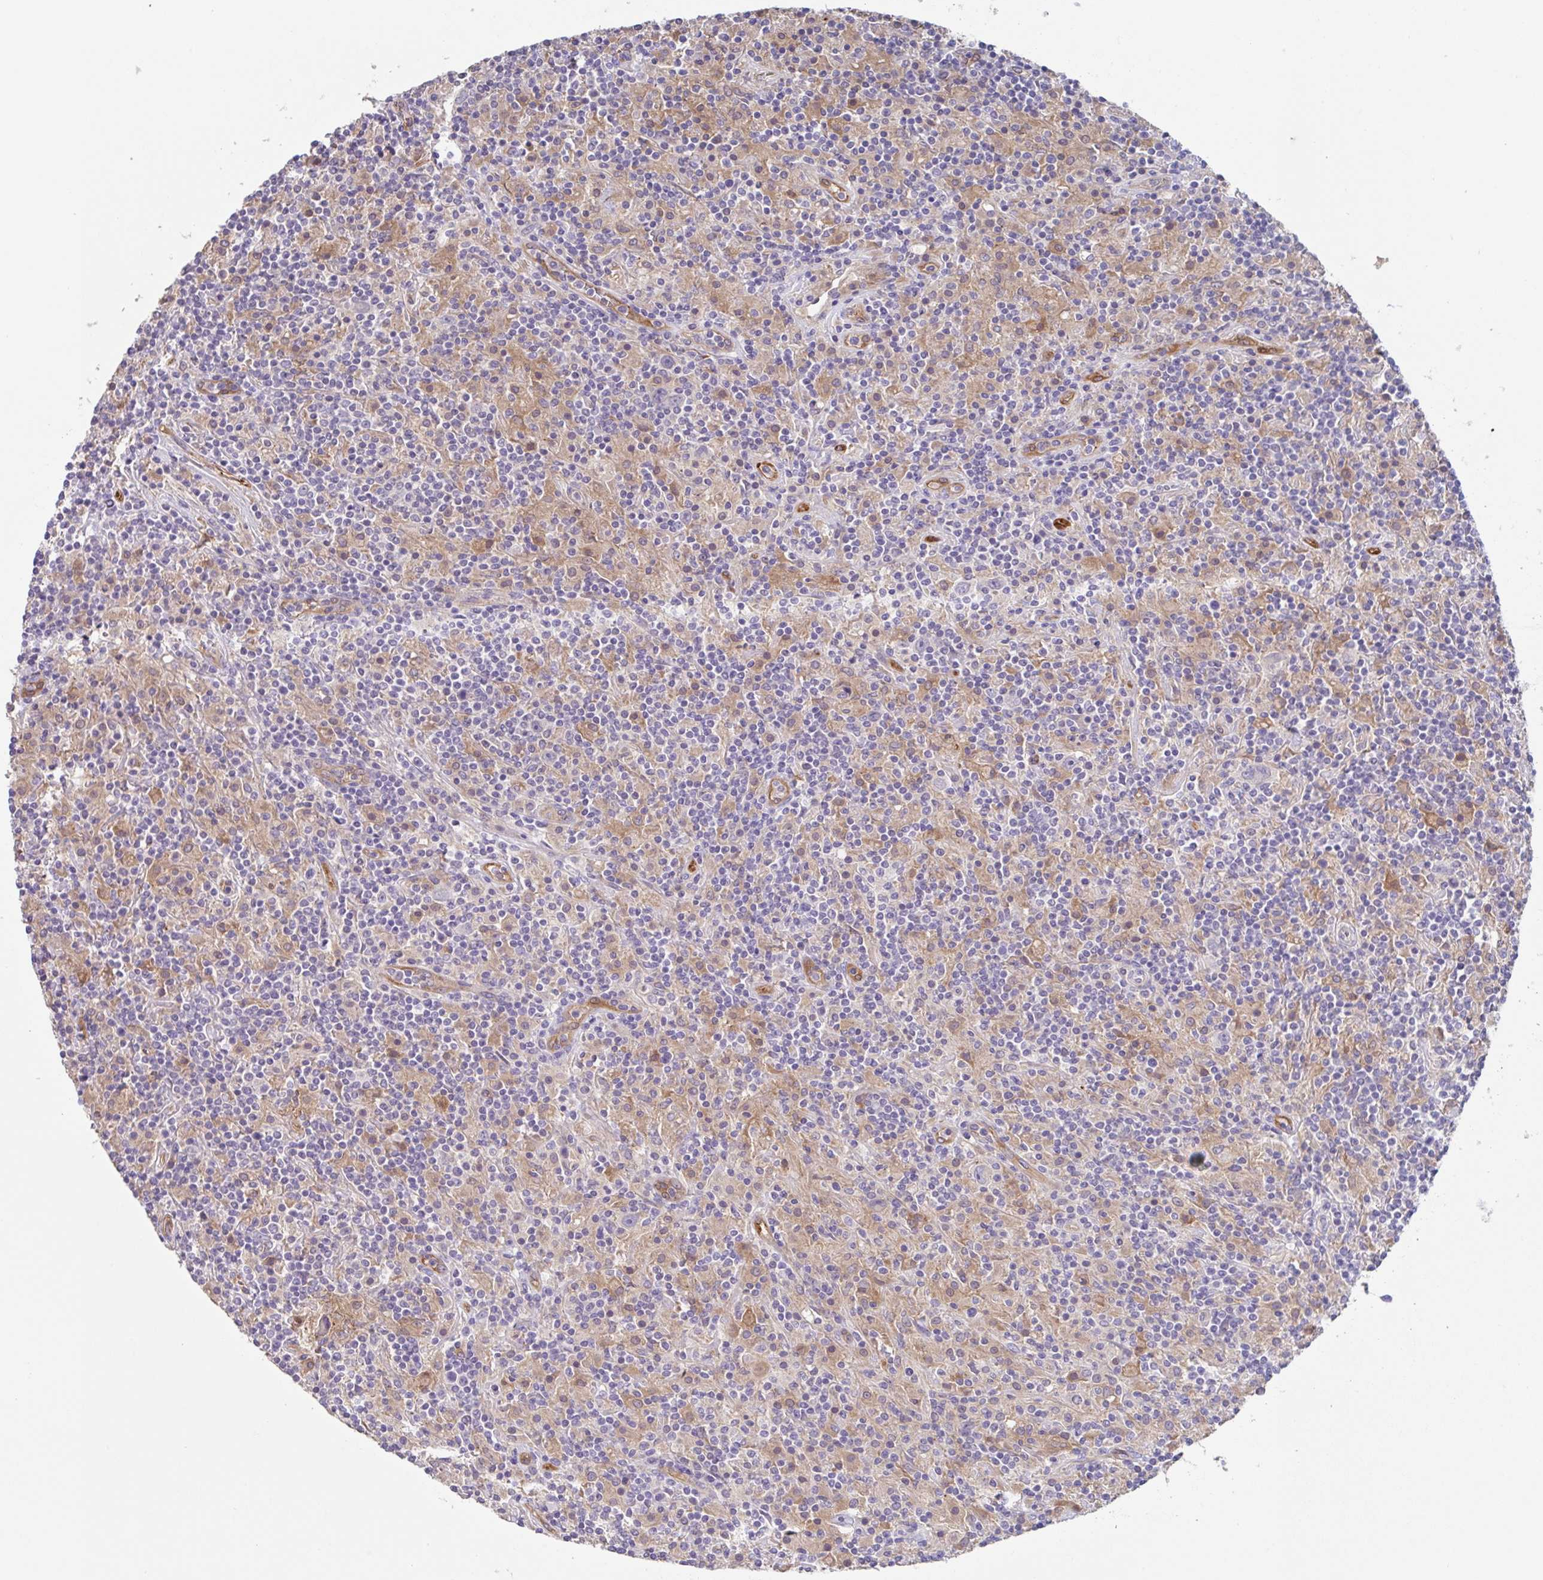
{"staining": {"intensity": "negative", "quantity": "none", "location": "none"}, "tissue": "lymphoma", "cell_type": "Tumor cells", "image_type": "cancer", "snomed": [{"axis": "morphology", "description": "Hodgkin's disease, NOS"}, {"axis": "topography", "description": "Lymph node"}], "caption": "Immunohistochemical staining of human Hodgkin's disease displays no significant positivity in tumor cells.", "gene": "EHD4", "patient": {"sex": "male", "age": 70}}